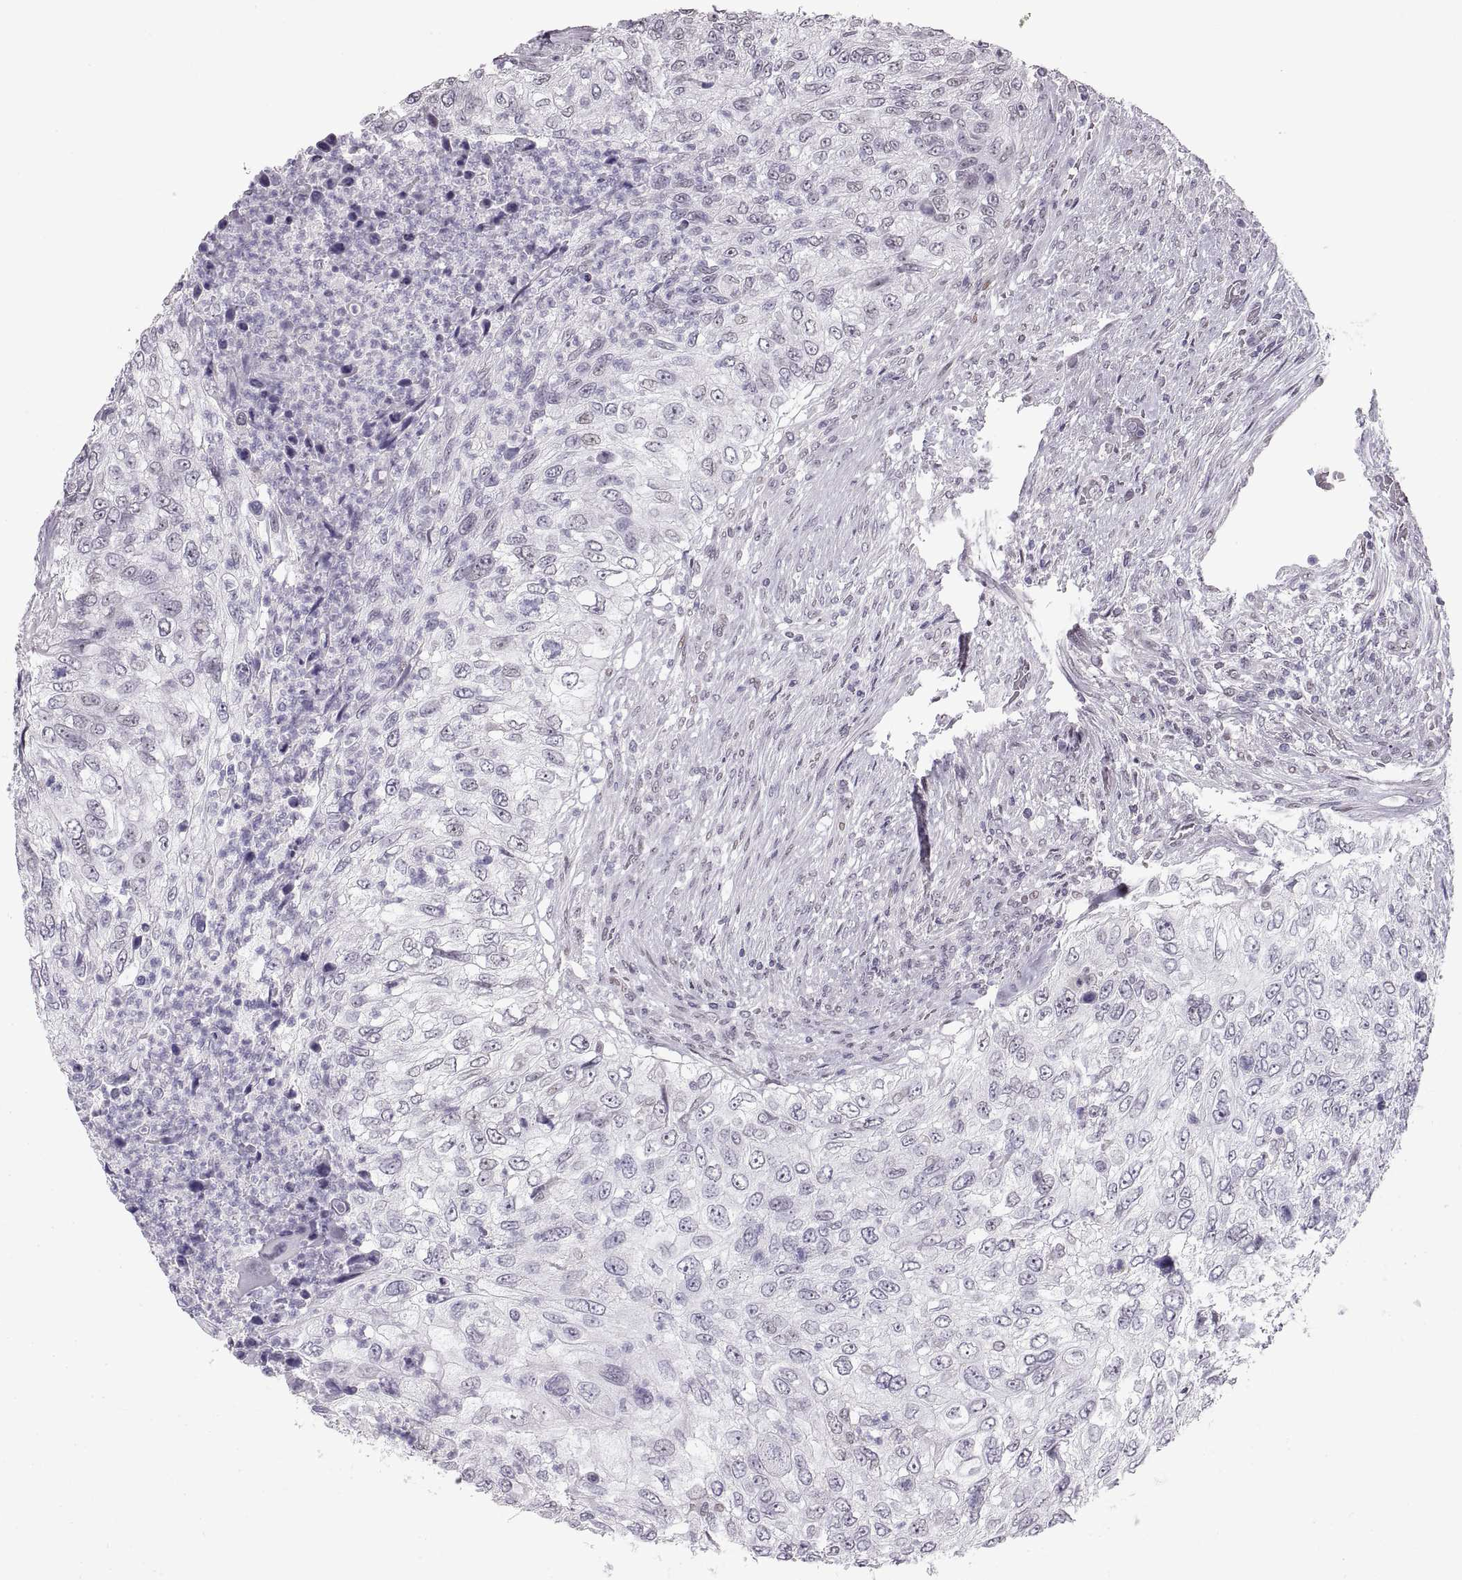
{"staining": {"intensity": "negative", "quantity": "none", "location": "none"}, "tissue": "urothelial cancer", "cell_type": "Tumor cells", "image_type": "cancer", "snomed": [{"axis": "morphology", "description": "Urothelial carcinoma, High grade"}, {"axis": "topography", "description": "Urinary bladder"}], "caption": "This is an immunohistochemistry histopathology image of human urothelial carcinoma (high-grade). There is no staining in tumor cells.", "gene": "NANOS3", "patient": {"sex": "female", "age": 60}}